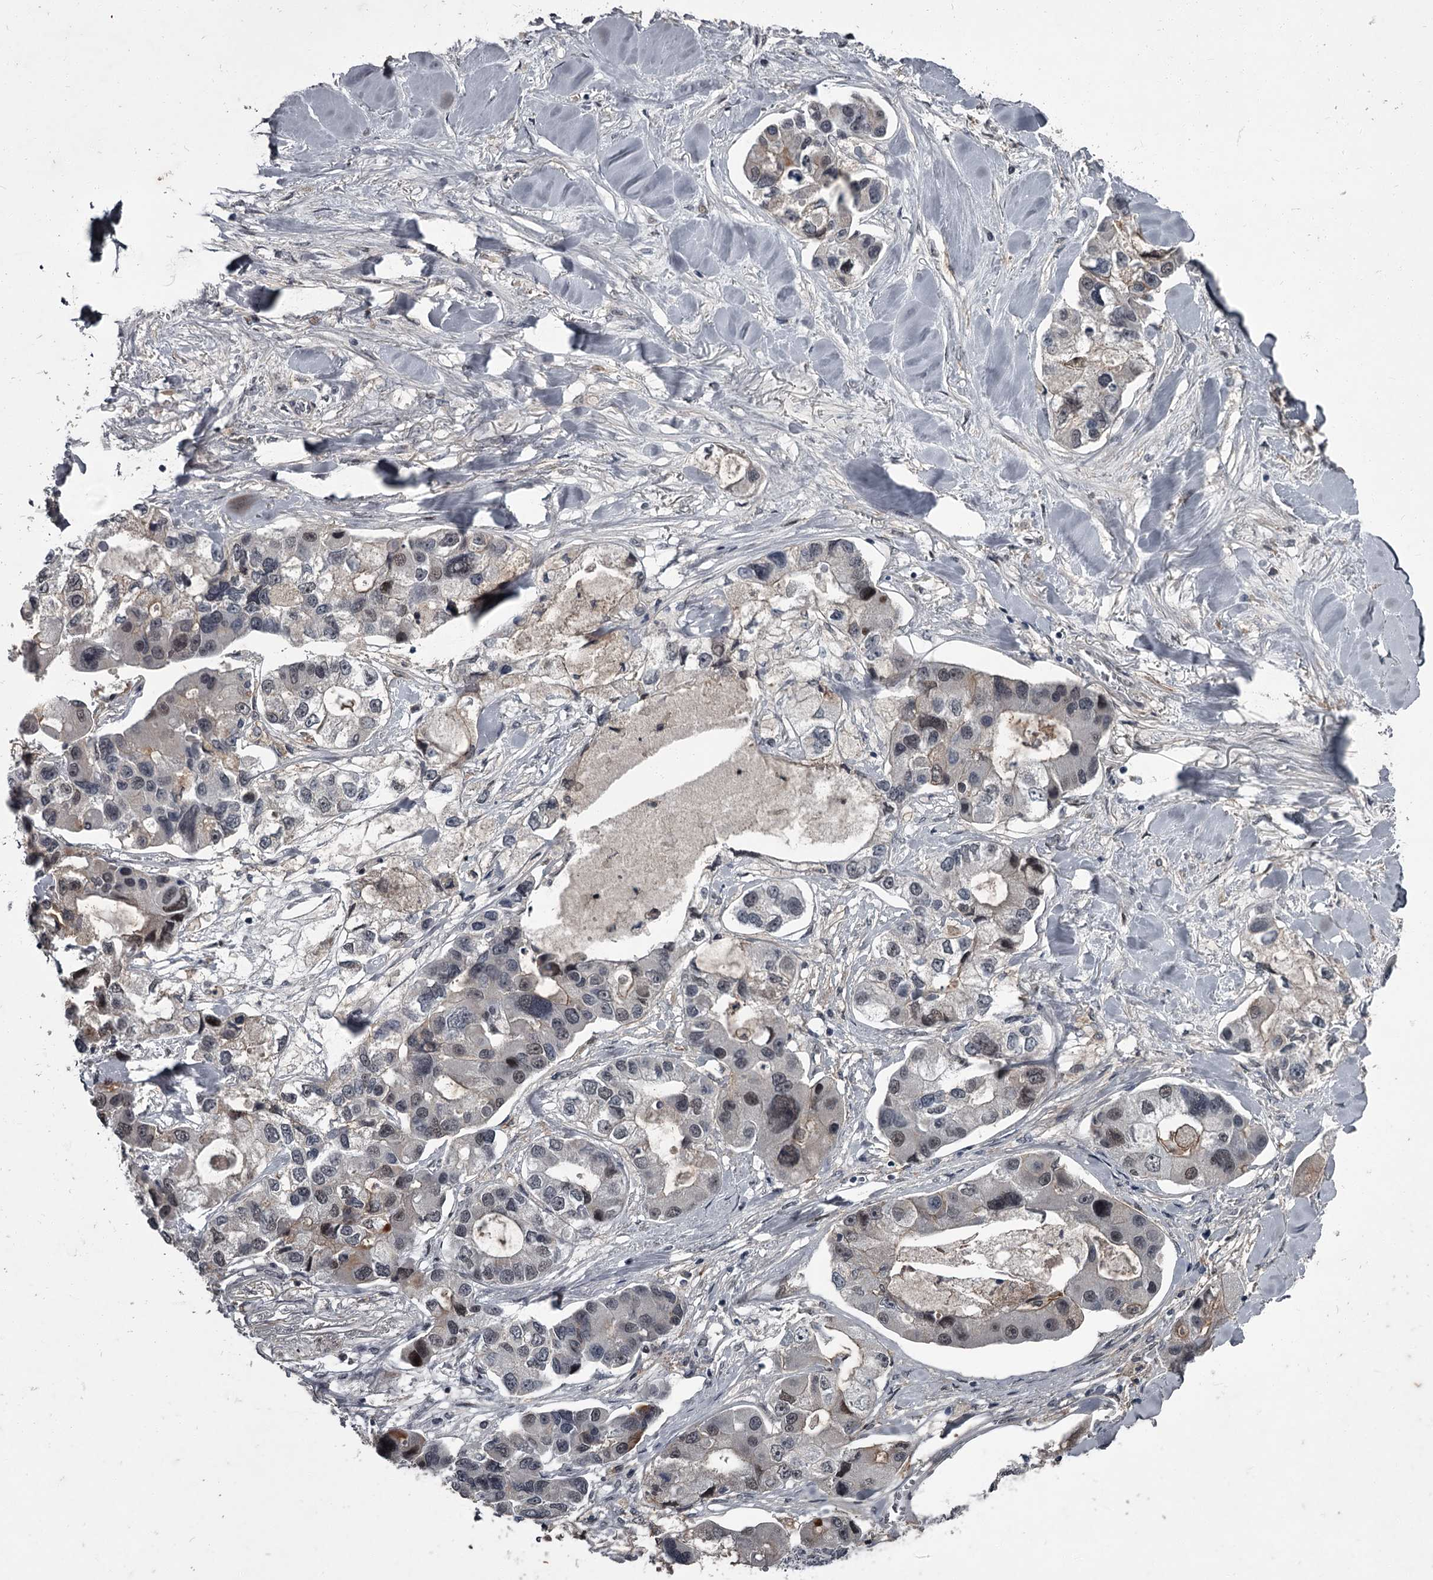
{"staining": {"intensity": "weak", "quantity": "25%-75%", "location": "nuclear"}, "tissue": "lung cancer", "cell_type": "Tumor cells", "image_type": "cancer", "snomed": [{"axis": "morphology", "description": "Adenocarcinoma, NOS"}, {"axis": "topography", "description": "Lung"}], "caption": "Immunohistochemistry (IHC) photomicrograph of neoplastic tissue: human lung cancer stained using immunohistochemistry reveals low levels of weak protein expression localized specifically in the nuclear of tumor cells, appearing as a nuclear brown color.", "gene": "FLVCR2", "patient": {"sex": "female", "age": 54}}